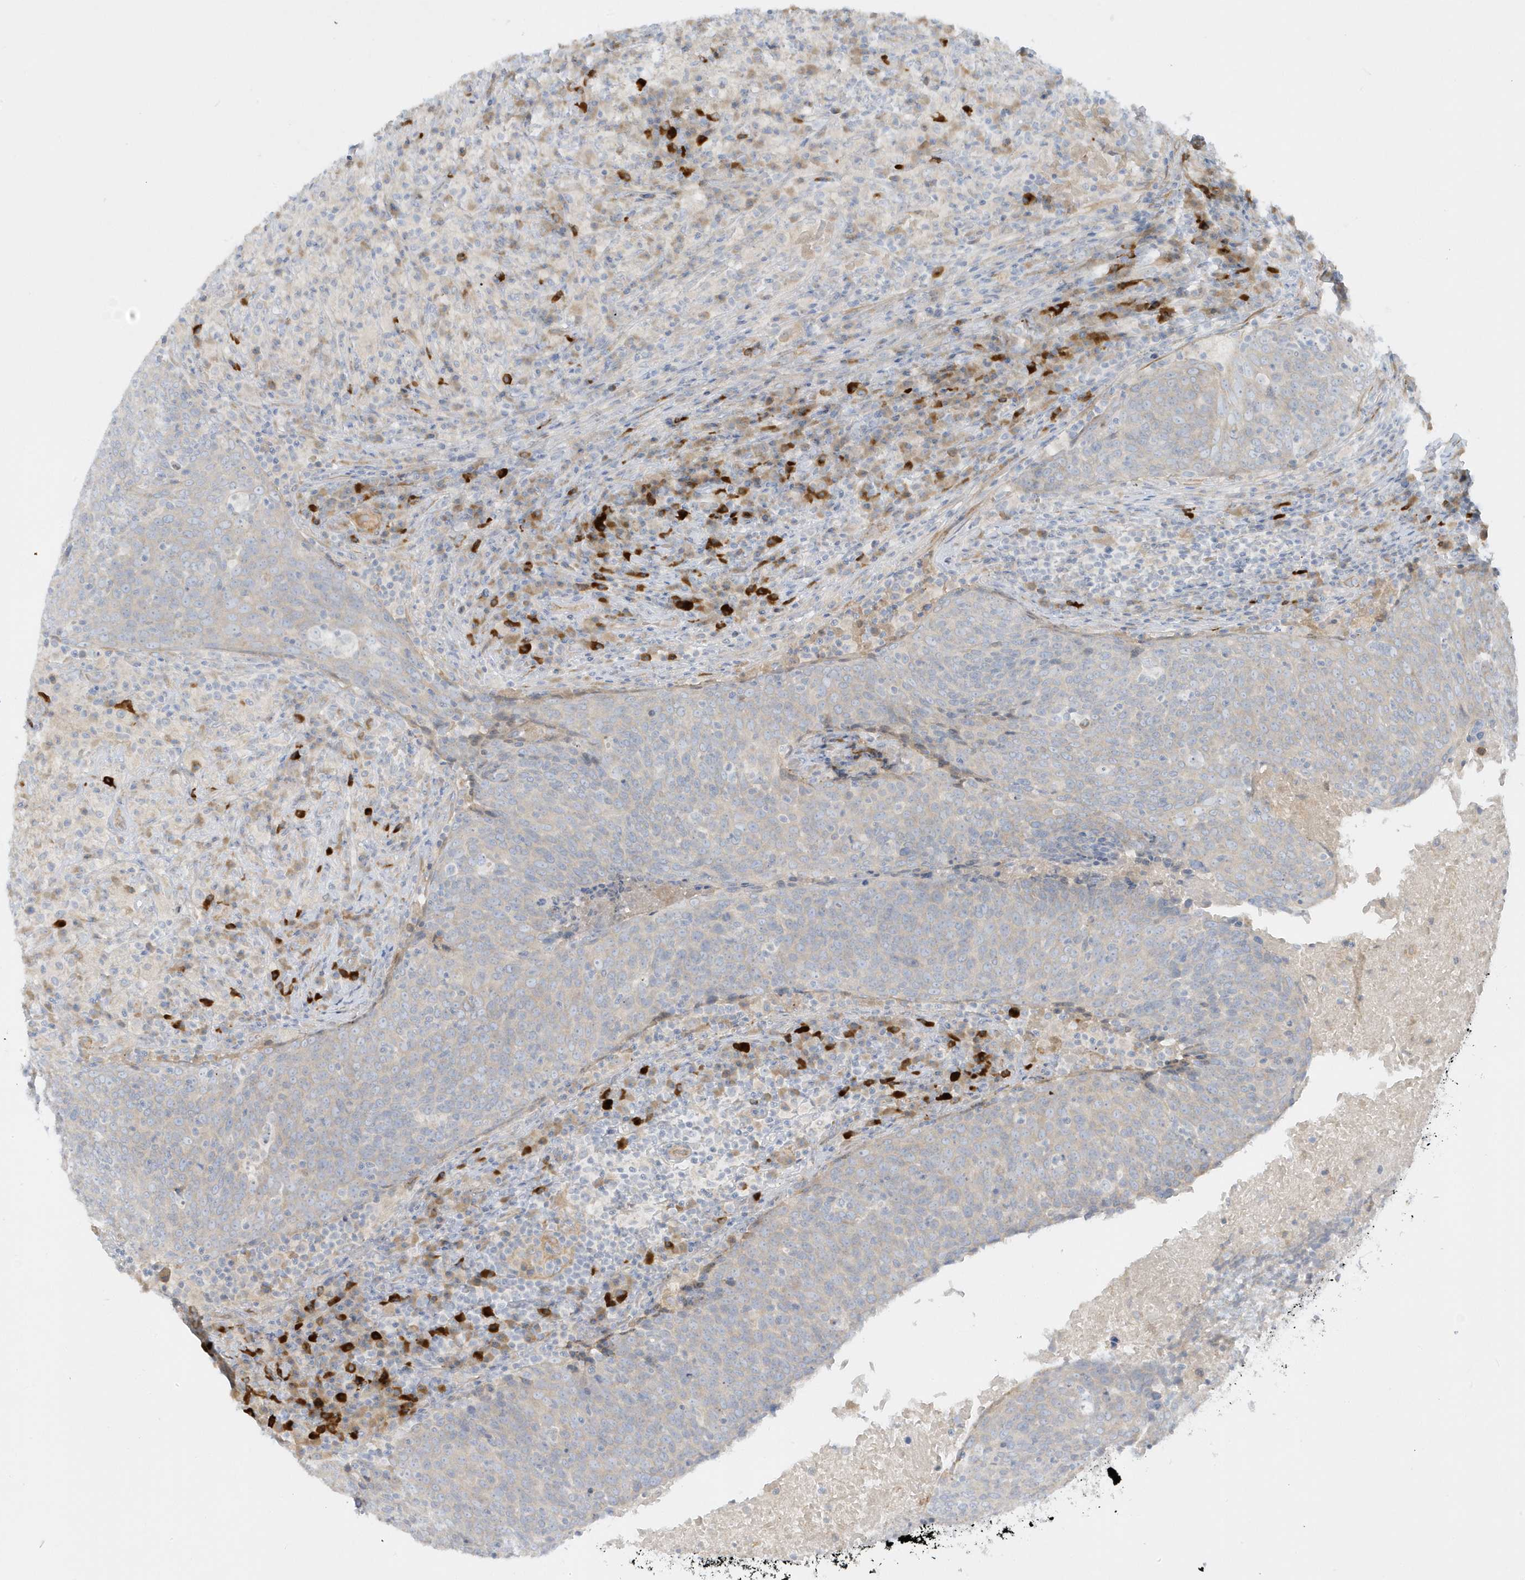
{"staining": {"intensity": "negative", "quantity": "none", "location": "none"}, "tissue": "head and neck cancer", "cell_type": "Tumor cells", "image_type": "cancer", "snomed": [{"axis": "morphology", "description": "Squamous cell carcinoma, NOS"}, {"axis": "morphology", "description": "Squamous cell carcinoma, metastatic, NOS"}, {"axis": "topography", "description": "Lymph node"}, {"axis": "topography", "description": "Head-Neck"}], "caption": "The image displays no significant expression in tumor cells of head and neck cancer.", "gene": "THADA", "patient": {"sex": "male", "age": 62}}